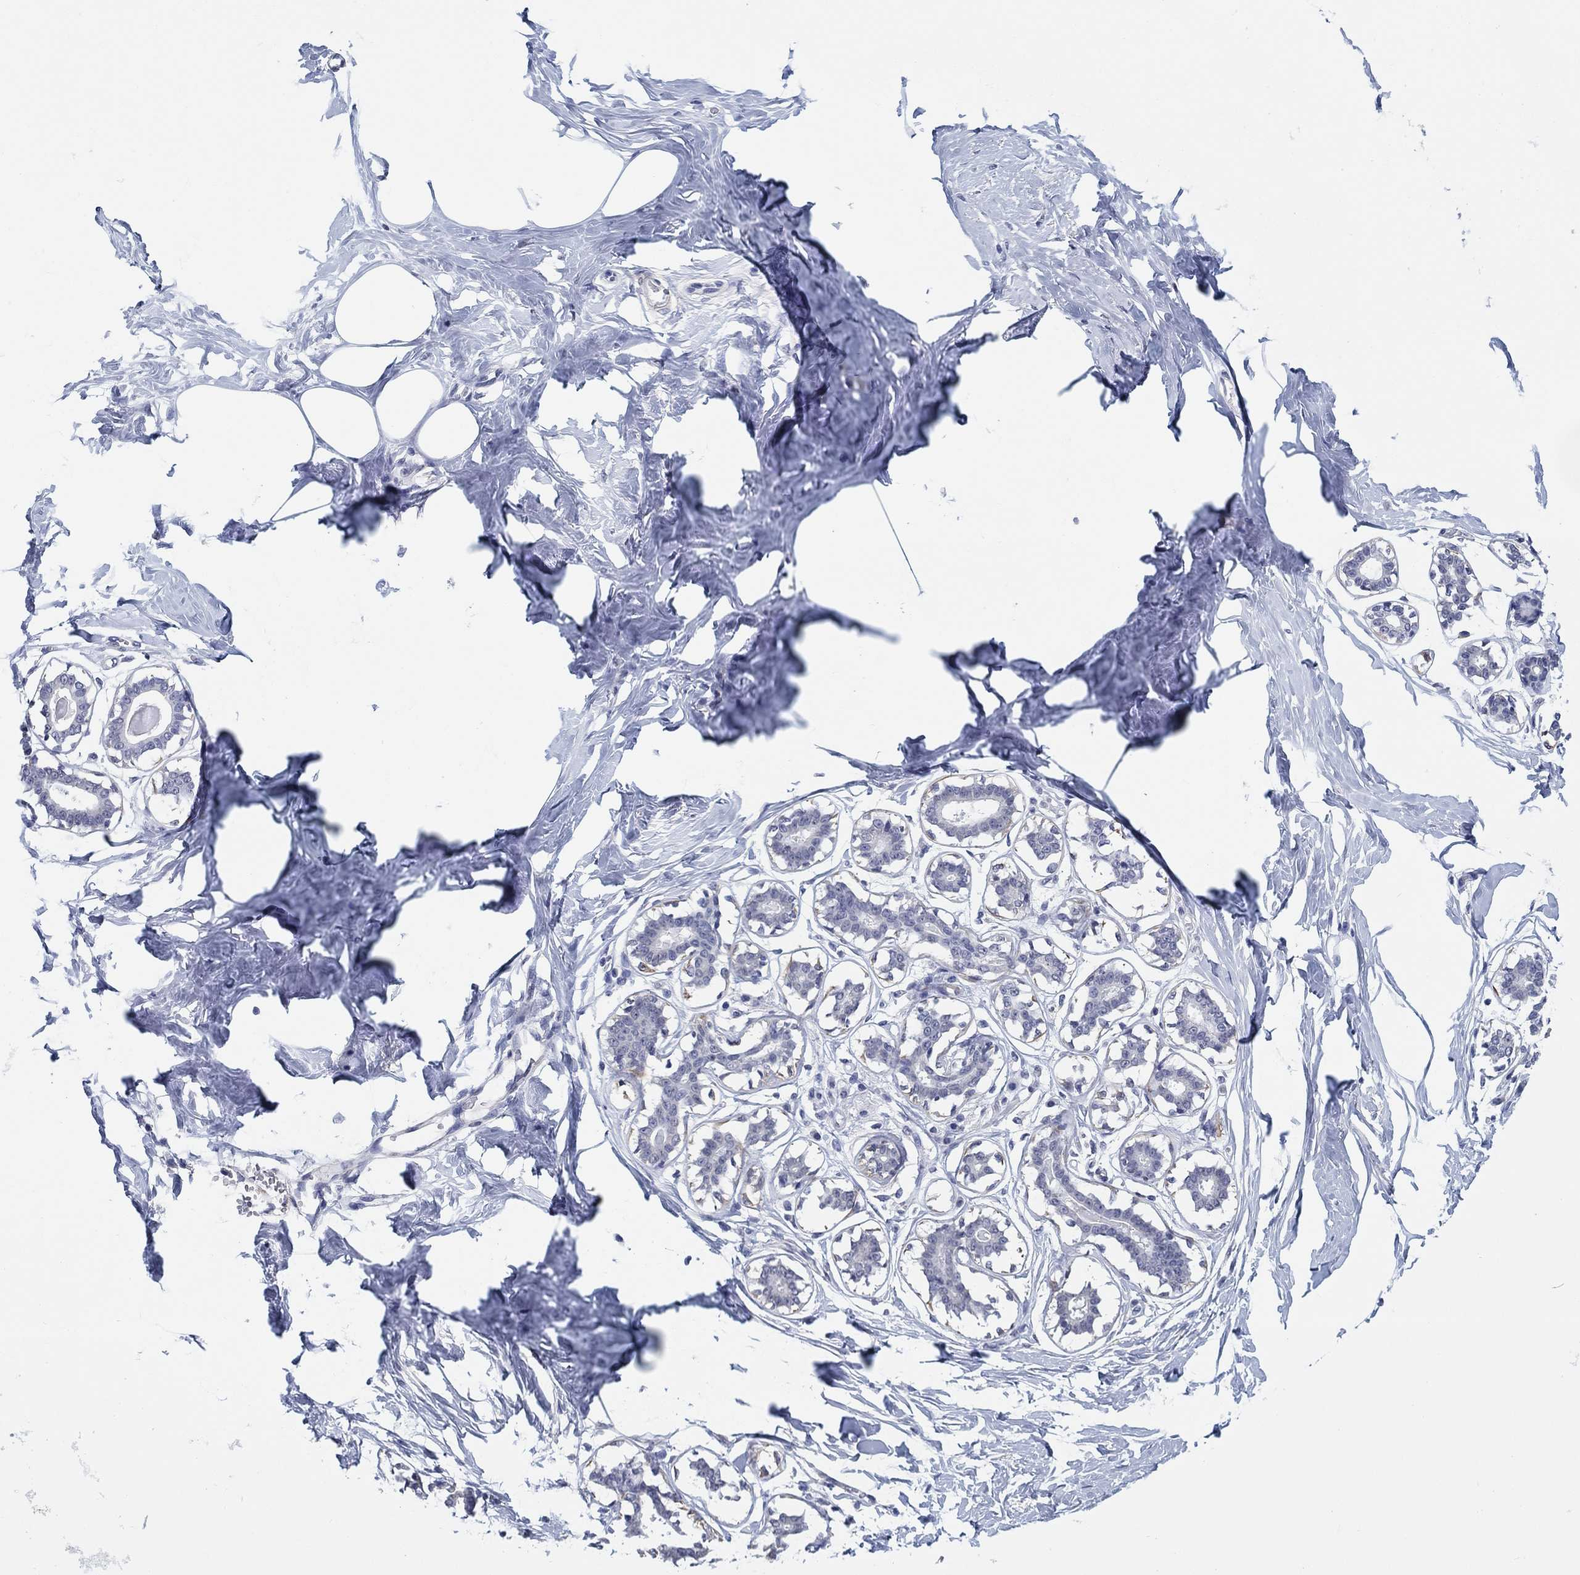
{"staining": {"intensity": "negative", "quantity": "none", "location": "none"}, "tissue": "breast", "cell_type": "Adipocytes", "image_type": "normal", "snomed": [{"axis": "morphology", "description": "Normal tissue, NOS"}, {"axis": "morphology", "description": "Lobular carcinoma, in situ"}, {"axis": "topography", "description": "Breast"}], "caption": "IHC micrograph of benign breast: breast stained with DAB (3,3'-diaminobenzidine) shows no significant protein expression in adipocytes.", "gene": "OTUB2", "patient": {"sex": "female", "age": 35}}